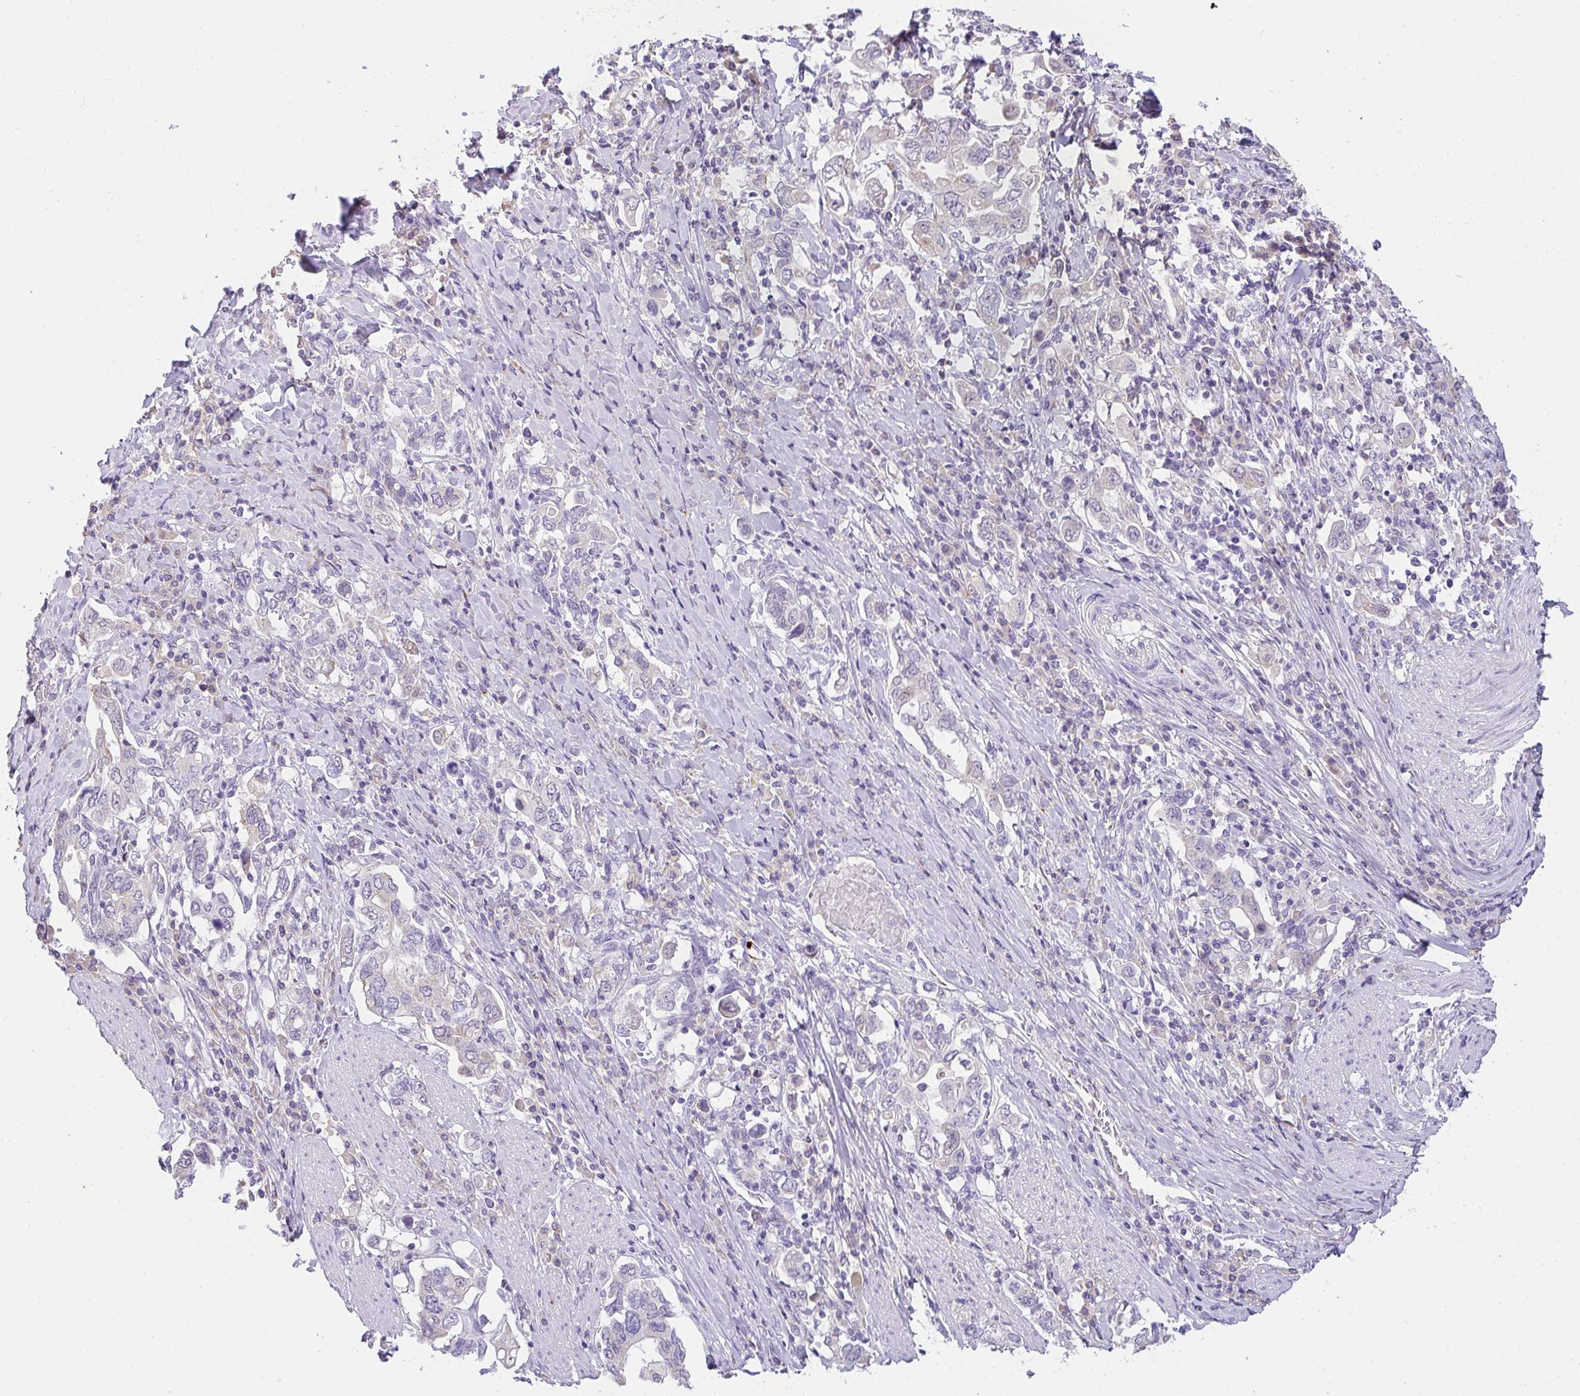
{"staining": {"intensity": "weak", "quantity": "<25%", "location": "cytoplasmic/membranous"}, "tissue": "stomach cancer", "cell_type": "Tumor cells", "image_type": "cancer", "snomed": [{"axis": "morphology", "description": "Adenocarcinoma, NOS"}, {"axis": "topography", "description": "Stomach, upper"}, {"axis": "topography", "description": "Stomach"}], "caption": "This is a histopathology image of immunohistochemistry (IHC) staining of adenocarcinoma (stomach), which shows no staining in tumor cells. The staining is performed using DAB (3,3'-diaminobenzidine) brown chromogen with nuclei counter-stained in using hematoxylin.", "gene": "COX7B", "patient": {"sex": "male", "age": 62}}